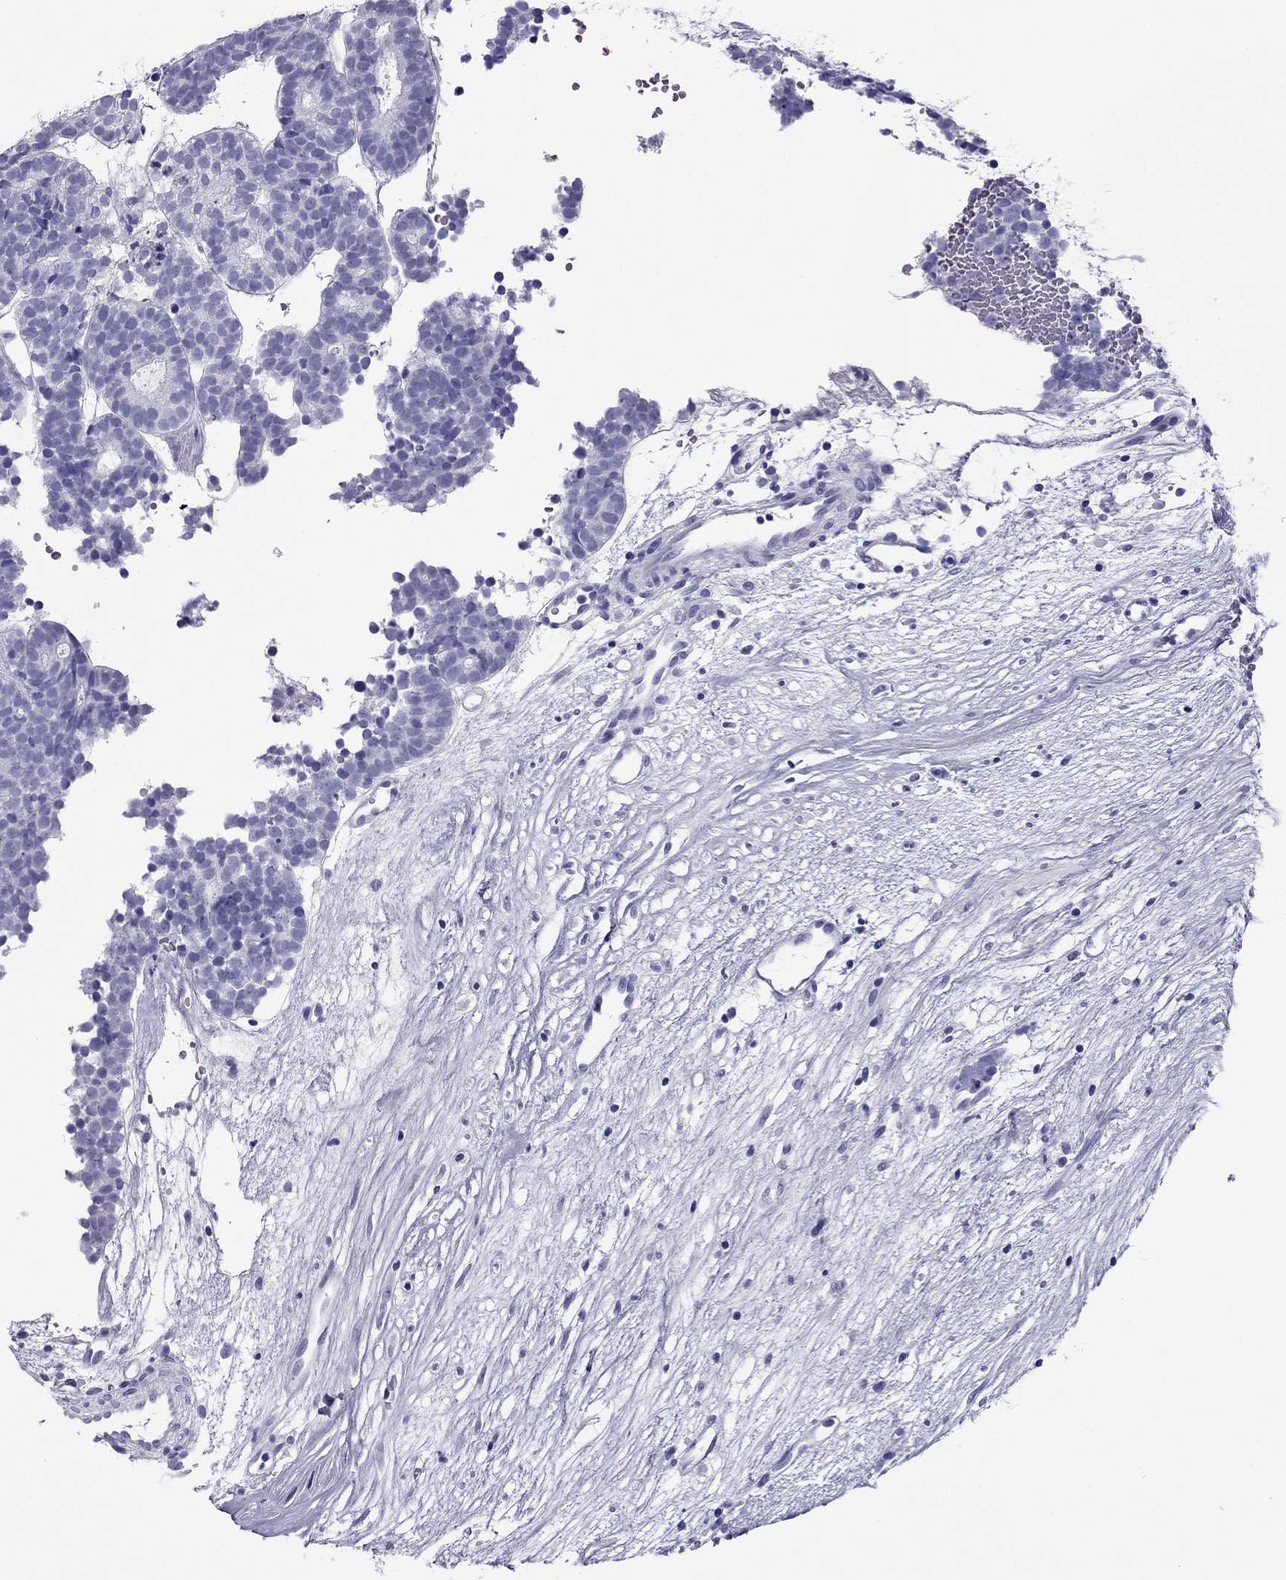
{"staining": {"intensity": "negative", "quantity": "none", "location": "none"}, "tissue": "head and neck cancer", "cell_type": "Tumor cells", "image_type": "cancer", "snomed": [{"axis": "morphology", "description": "Adenocarcinoma, NOS"}, {"axis": "topography", "description": "Head-Neck"}], "caption": "A high-resolution photomicrograph shows IHC staining of head and neck adenocarcinoma, which displays no significant staining in tumor cells.", "gene": "PDE6A", "patient": {"sex": "female", "age": 81}}